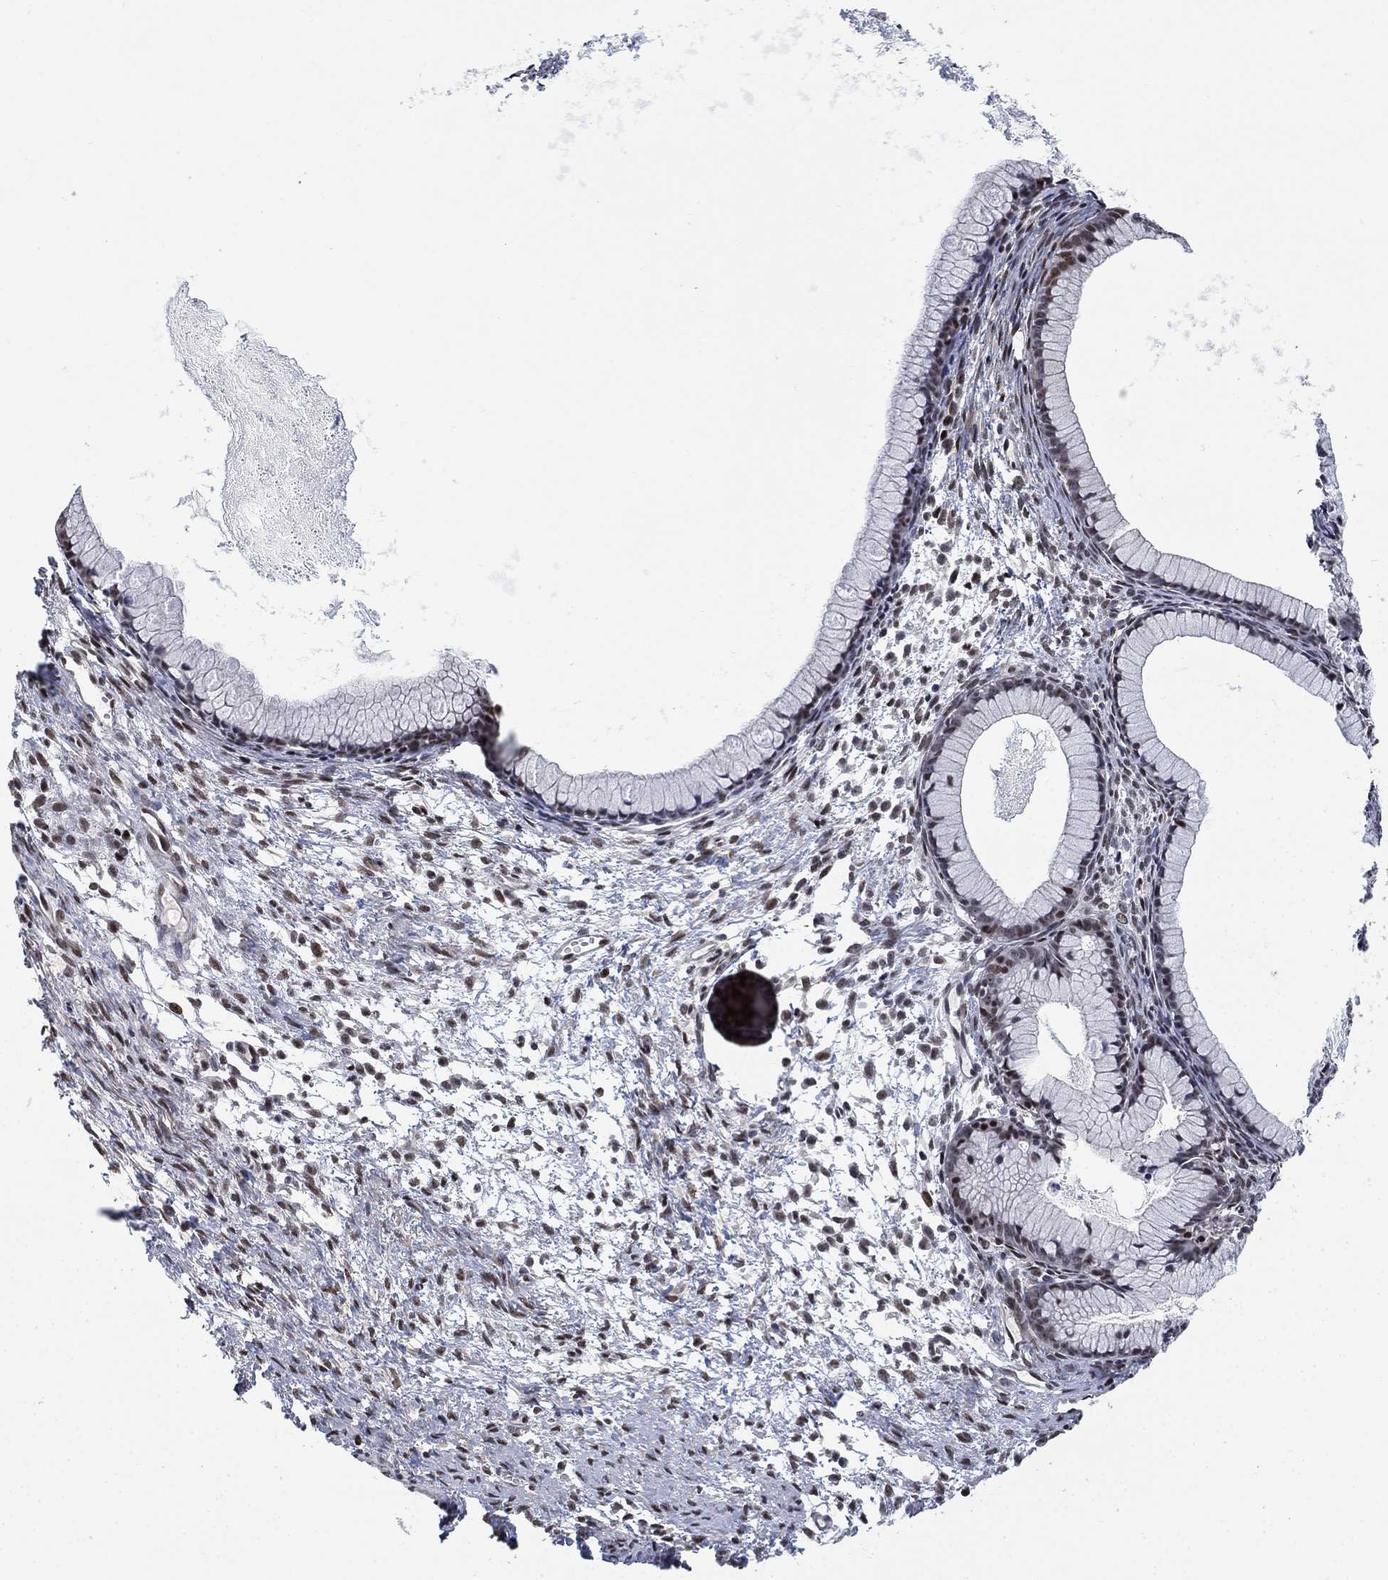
{"staining": {"intensity": "moderate", "quantity": "<25%", "location": "nuclear"}, "tissue": "ovarian cancer", "cell_type": "Tumor cells", "image_type": "cancer", "snomed": [{"axis": "morphology", "description": "Cystadenocarcinoma, mucinous, NOS"}, {"axis": "topography", "description": "Ovary"}], "caption": "Ovarian mucinous cystadenocarcinoma stained with a protein marker reveals moderate staining in tumor cells.", "gene": "ZSCAN30", "patient": {"sex": "female", "age": 41}}